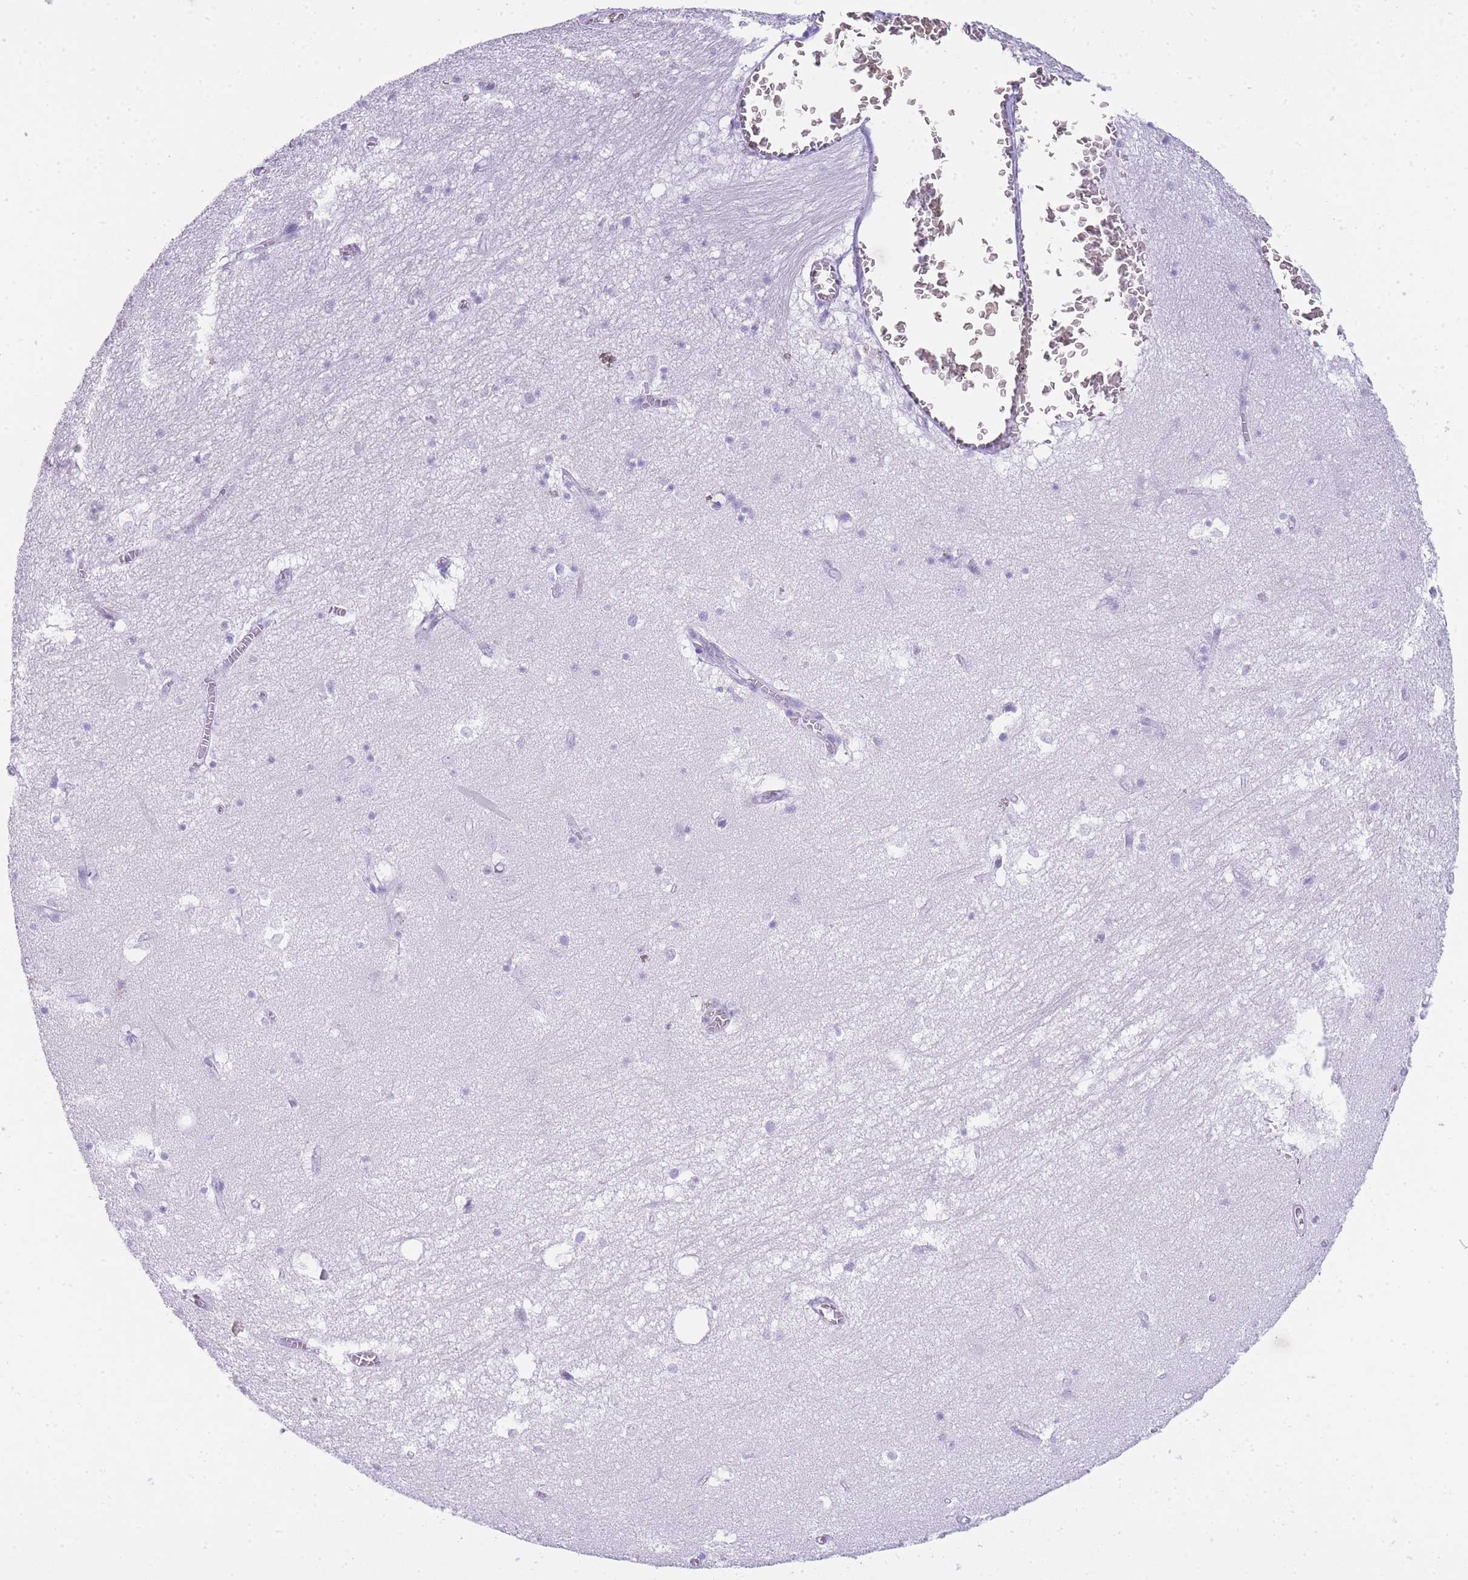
{"staining": {"intensity": "negative", "quantity": "none", "location": "none"}, "tissue": "hippocampus", "cell_type": "Glial cells", "image_type": "normal", "snomed": [{"axis": "morphology", "description": "Normal tissue, NOS"}, {"axis": "topography", "description": "Hippocampus"}], "caption": "IHC micrograph of normal human hippocampus stained for a protein (brown), which shows no staining in glial cells. The staining was performed using DAB to visualize the protein expression in brown, while the nuclei were stained in blue with hematoxylin (Magnification: 20x).", "gene": "INS", "patient": {"sex": "female", "age": 64}}